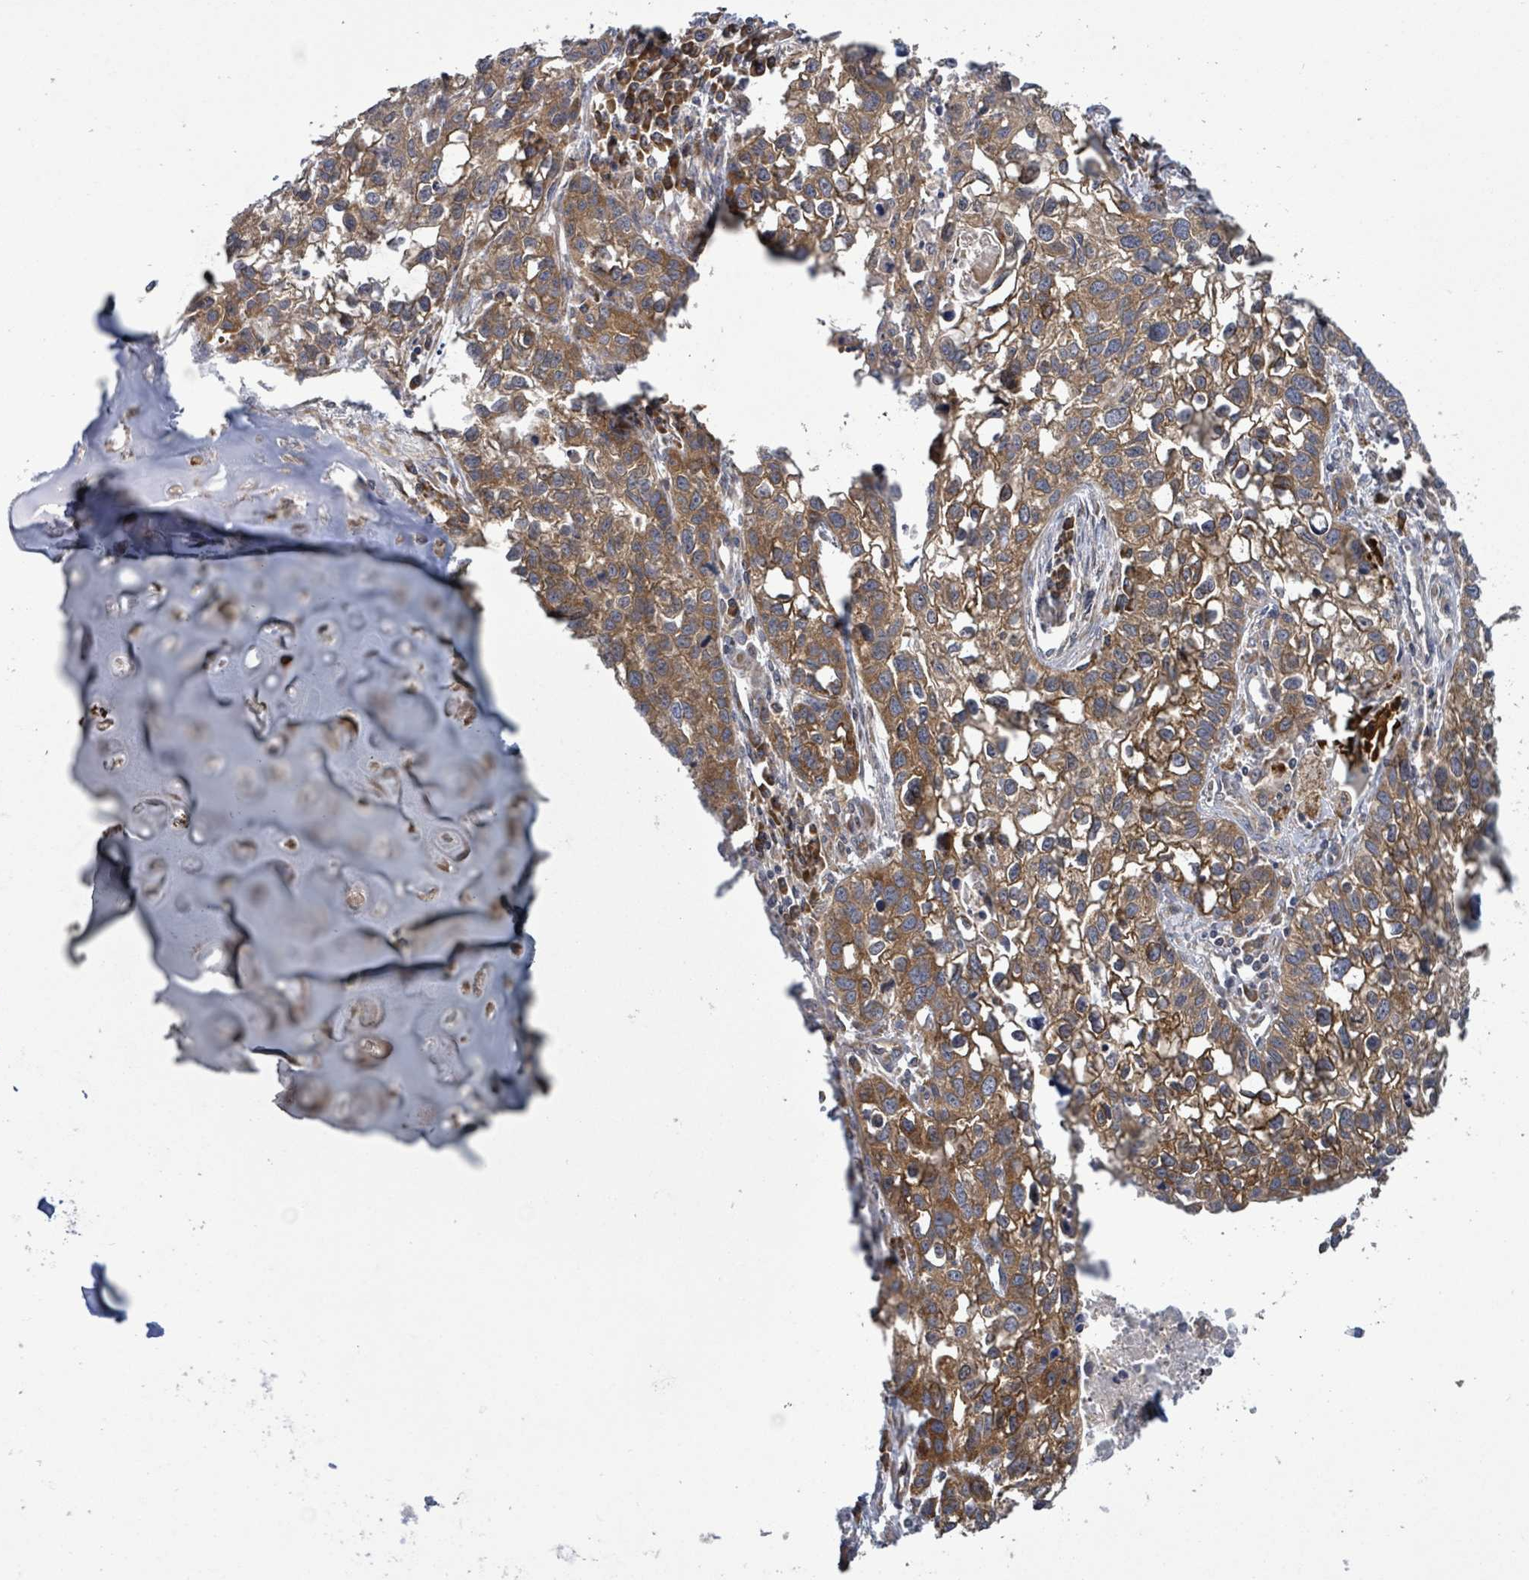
{"staining": {"intensity": "moderate", "quantity": ">75%", "location": "cytoplasmic/membranous"}, "tissue": "lung cancer", "cell_type": "Tumor cells", "image_type": "cancer", "snomed": [{"axis": "morphology", "description": "Squamous cell carcinoma, NOS"}, {"axis": "topography", "description": "Lung"}], "caption": "The immunohistochemical stain highlights moderate cytoplasmic/membranous expression in tumor cells of squamous cell carcinoma (lung) tissue.", "gene": "SERPINE3", "patient": {"sex": "male", "age": 74}}